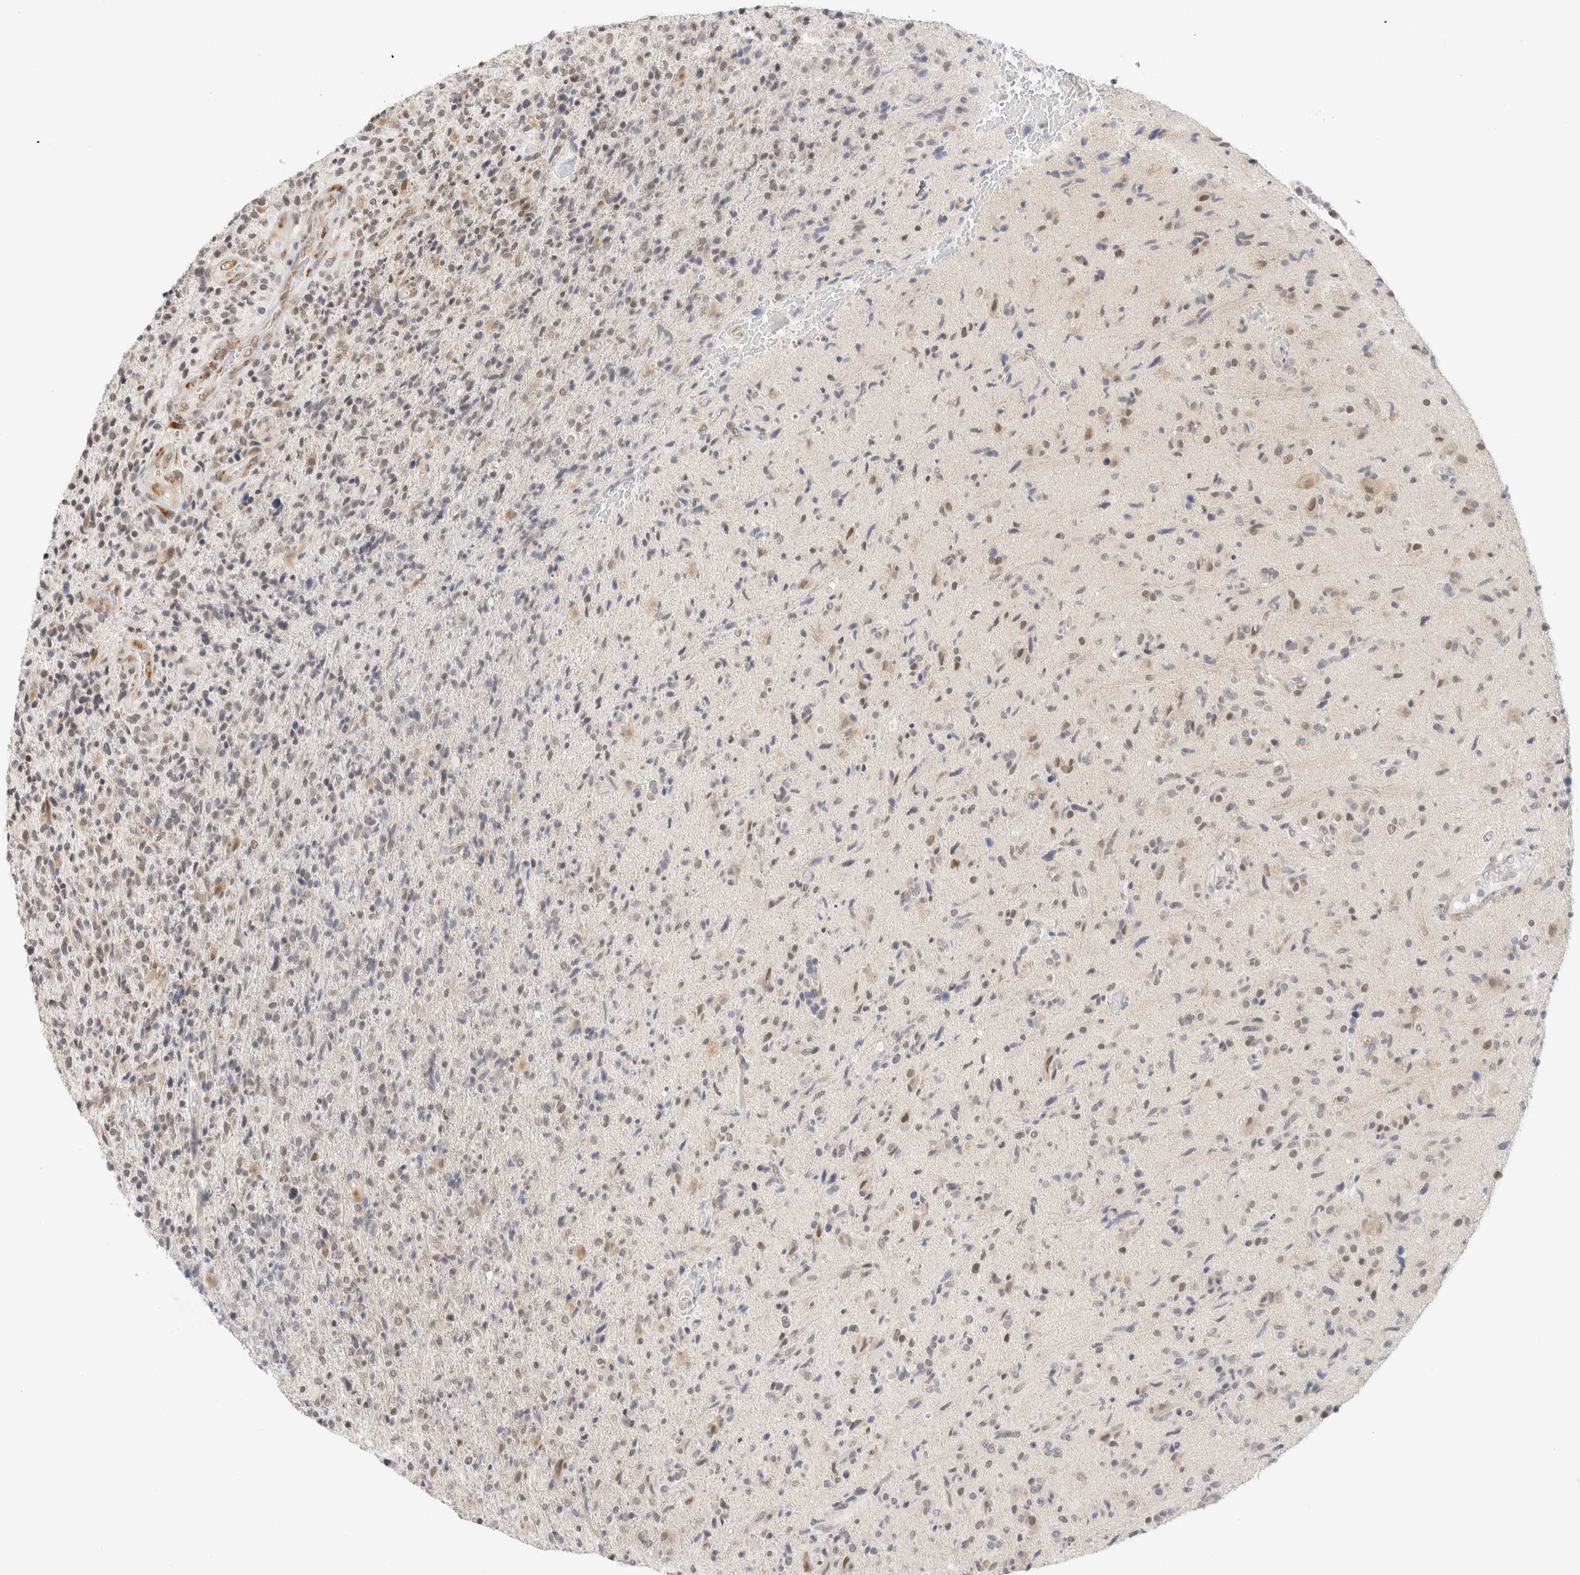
{"staining": {"intensity": "weak", "quantity": "<25%", "location": "cytoplasmic/membranous,nuclear"}, "tissue": "glioma", "cell_type": "Tumor cells", "image_type": "cancer", "snomed": [{"axis": "morphology", "description": "Glioma, malignant, High grade"}, {"axis": "topography", "description": "Brain"}], "caption": "An image of human glioma is negative for staining in tumor cells.", "gene": "HDLBP", "patient": {"sex": "male", "age": 72}}